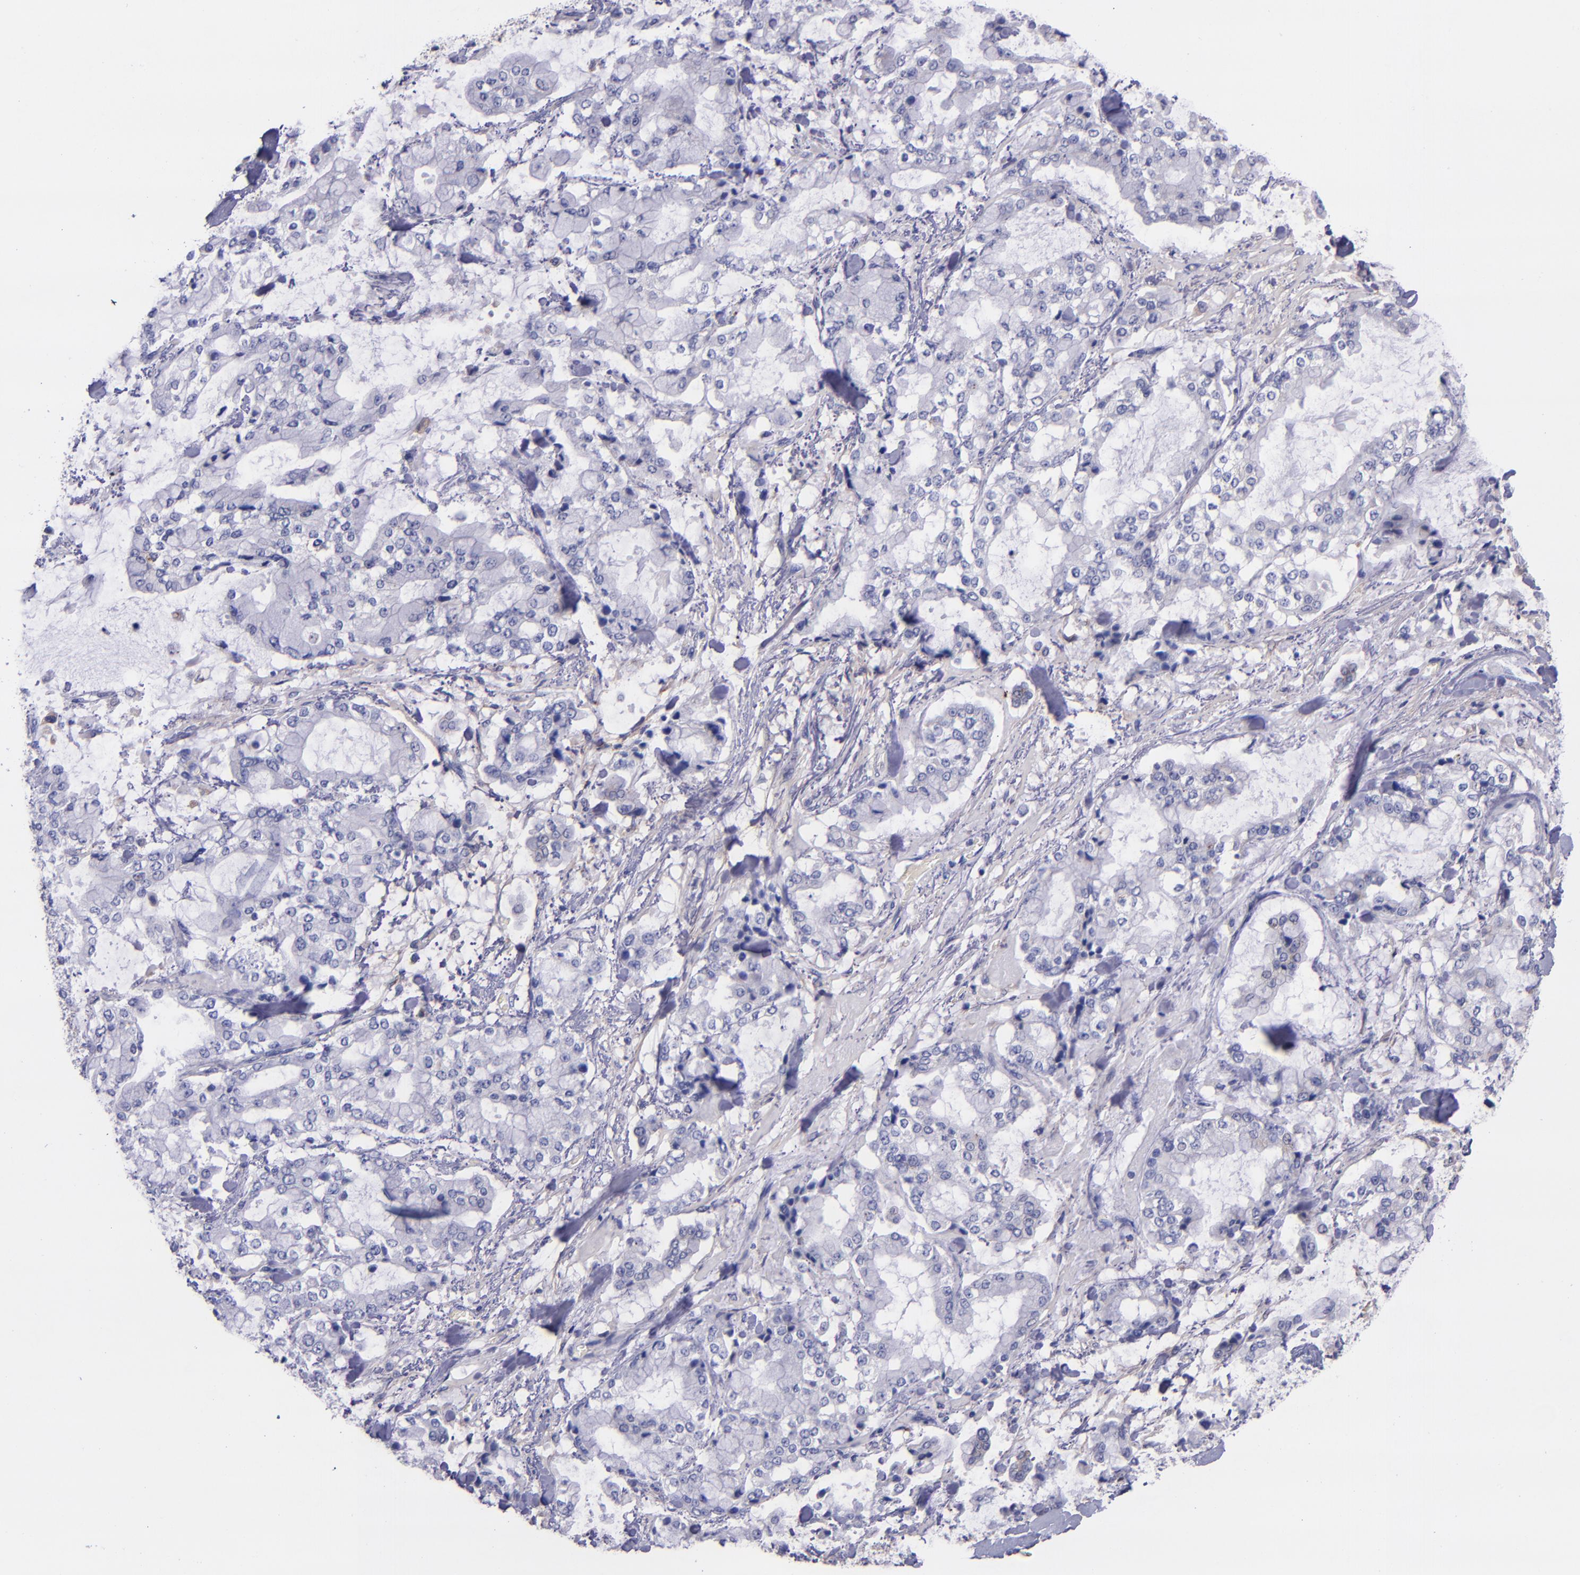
{"staining": {"intensity": "negative", "quantity": "none", "location": "none"}, "tissue": "stomach cancer", "cell_type": "Tumor cells", "image_type": "cancer", "snomed": [{"axis": "morphology", "description": "Normal tissue, NOS"}, {"axis": "morphology", "description": "Adenocarcinoma, NOS"}, {"axis": "topography", "description": "Stomach, upper"}, {"axis": "topography", "description": "Stomach"}], "caption": "Immunohistochemistry (IHC) image of adenocarcinoma (stomach) stained for a protein (brown), which demonstrates no positivity in tumor cells. The staining was performed using DAB (3,3'-diaminobenzidine) to visualize the protein expression in brown, while the nuclei were stained in blue with hematoxylin (Magnification: 20x).", "gene": "IVL", "patient": {"sex": "male", "age": 76}}